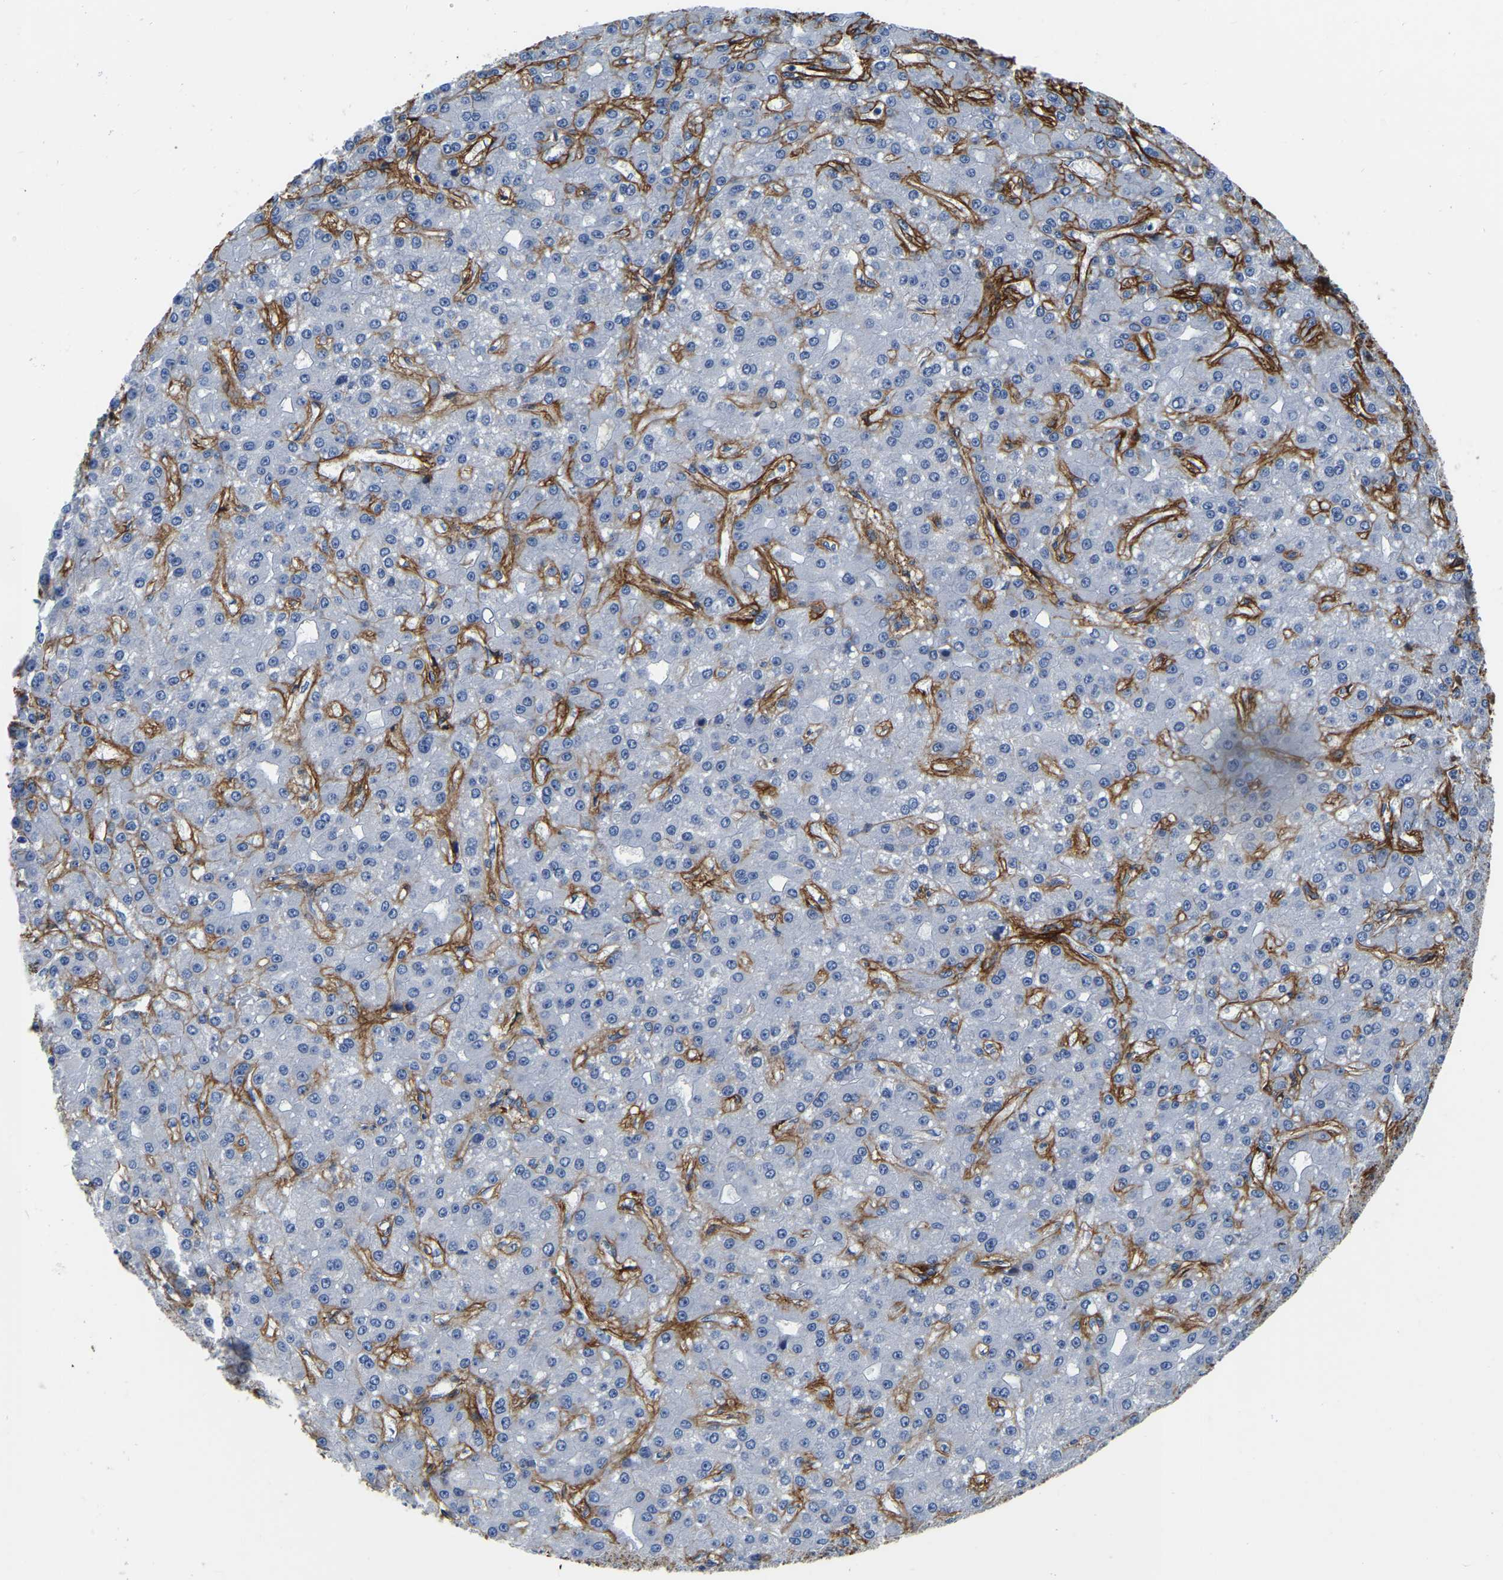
{"staining": {"intensity": "negative", "quantity": "none", "location": "none"}, "tissue": "liver cancer", "cell_type": "Tumor cells", "image_type": "cancer", "snomed": [{"axis": "morphology", "description": "Carcinoma, Hepatocellular, NOS"}, {"axis": "topography", "description": "Liver"}], "caption": "Liver hepatocellular carcinoma stained for a protein using IHC displays no expression tumor cells.", "gene": "COL6A1", "patient": {"sex": "male", "age": 67}}